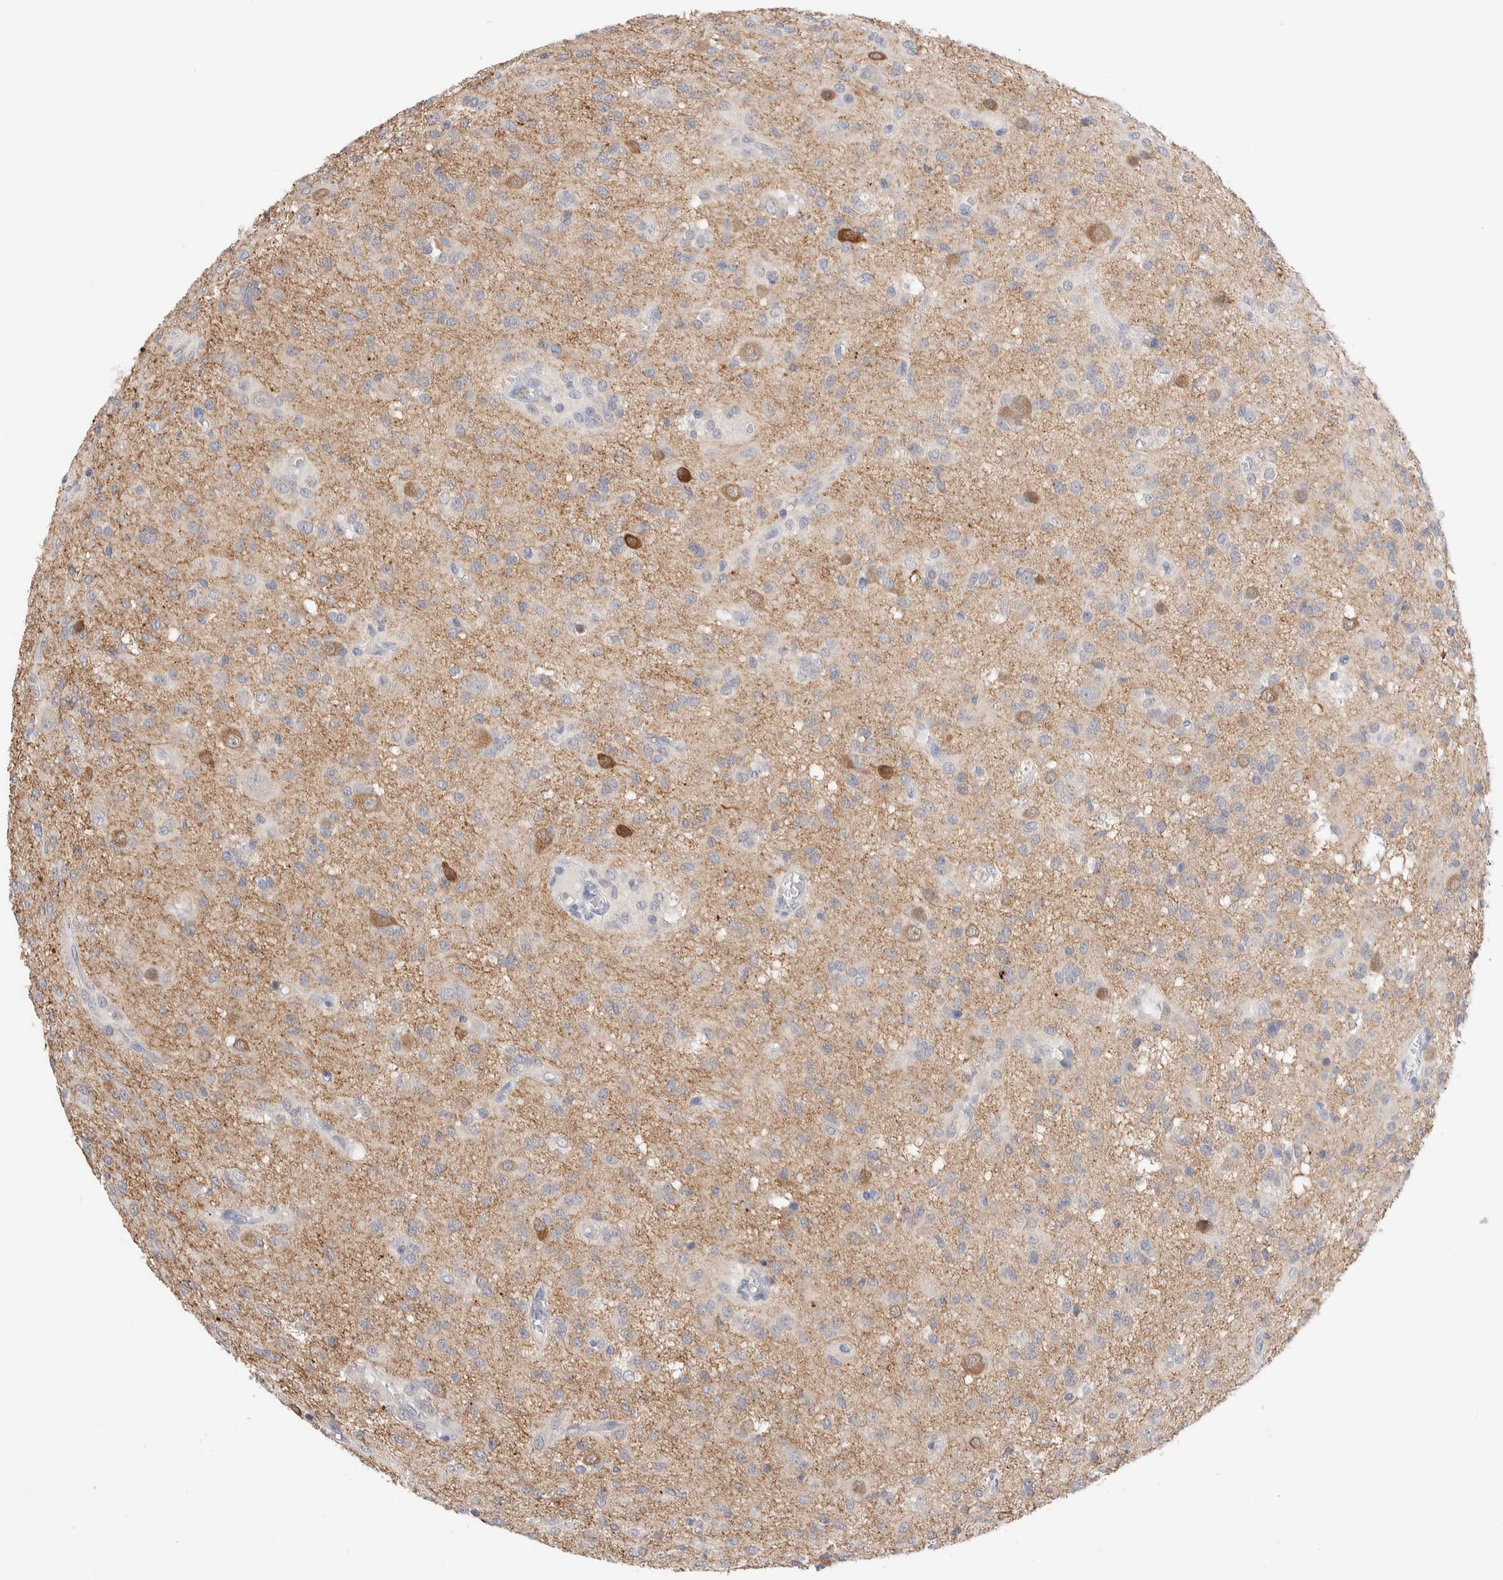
{"staining": {"intensity": "negative", "quantity": "none", "location": "none"}, "tissue": "glioma", "cell_type": "Tumor cells", "image_type": "cancer", "snomed": [{"axis": "morphology", "description": "Glioma, malignant, High grade"}, {"axis": "topography", "description": "Brain"}], "caption": "Immunohistochemistry photomicrograph of human glioma stained for a protein (brown), which reveals no expression in tumor cells. Nuclei are stained in blue.", "gene": "GDA", "patient": {"sex": "female", "age": 59}}